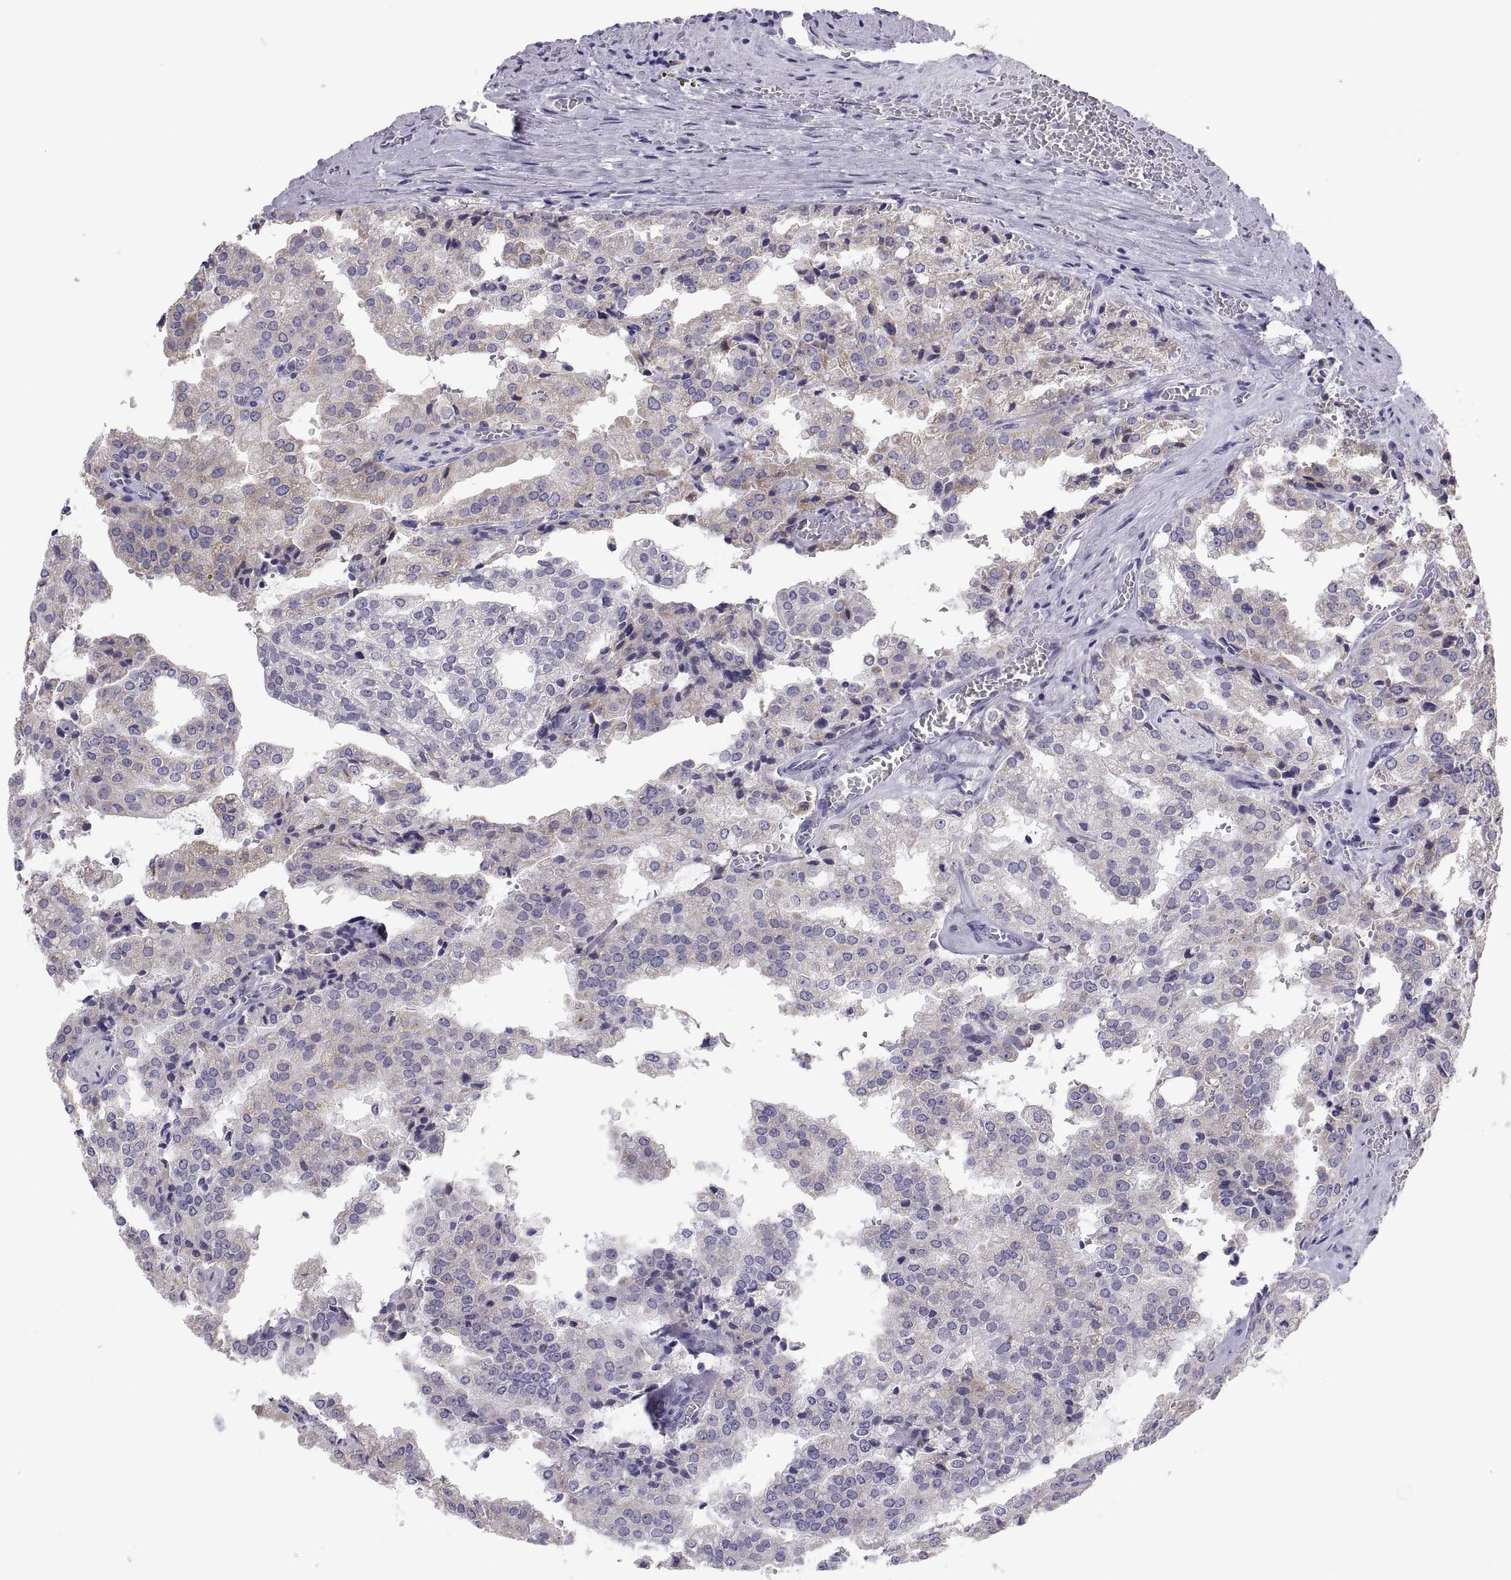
{"staining": {"intensity": "weak", "quantity": "25%-75%", "location": "cytoplasmic/membranous"}, "tissue": "prostate cancer", "cell_type": "Tumor cells", "image_type": "cancer", "snomed": [{"axis": "morphology", "description": "Adenocarcinoma, High grade"}, {"axis": "topography", "description": "Prostate"}], "caption": "Protein staining of high-grade adenocarcinoma (prostate) tissue reveals weak cytoplasmic/membranous expression in approximately 25%-75% of tumor cells. The staining is performed using DAB brown chromogen to label protein expression. The nuclei are counter-stained blue using hematoxylin.", "gene": "FAM170A", "patient": {"sex": "male", "age": 68}}